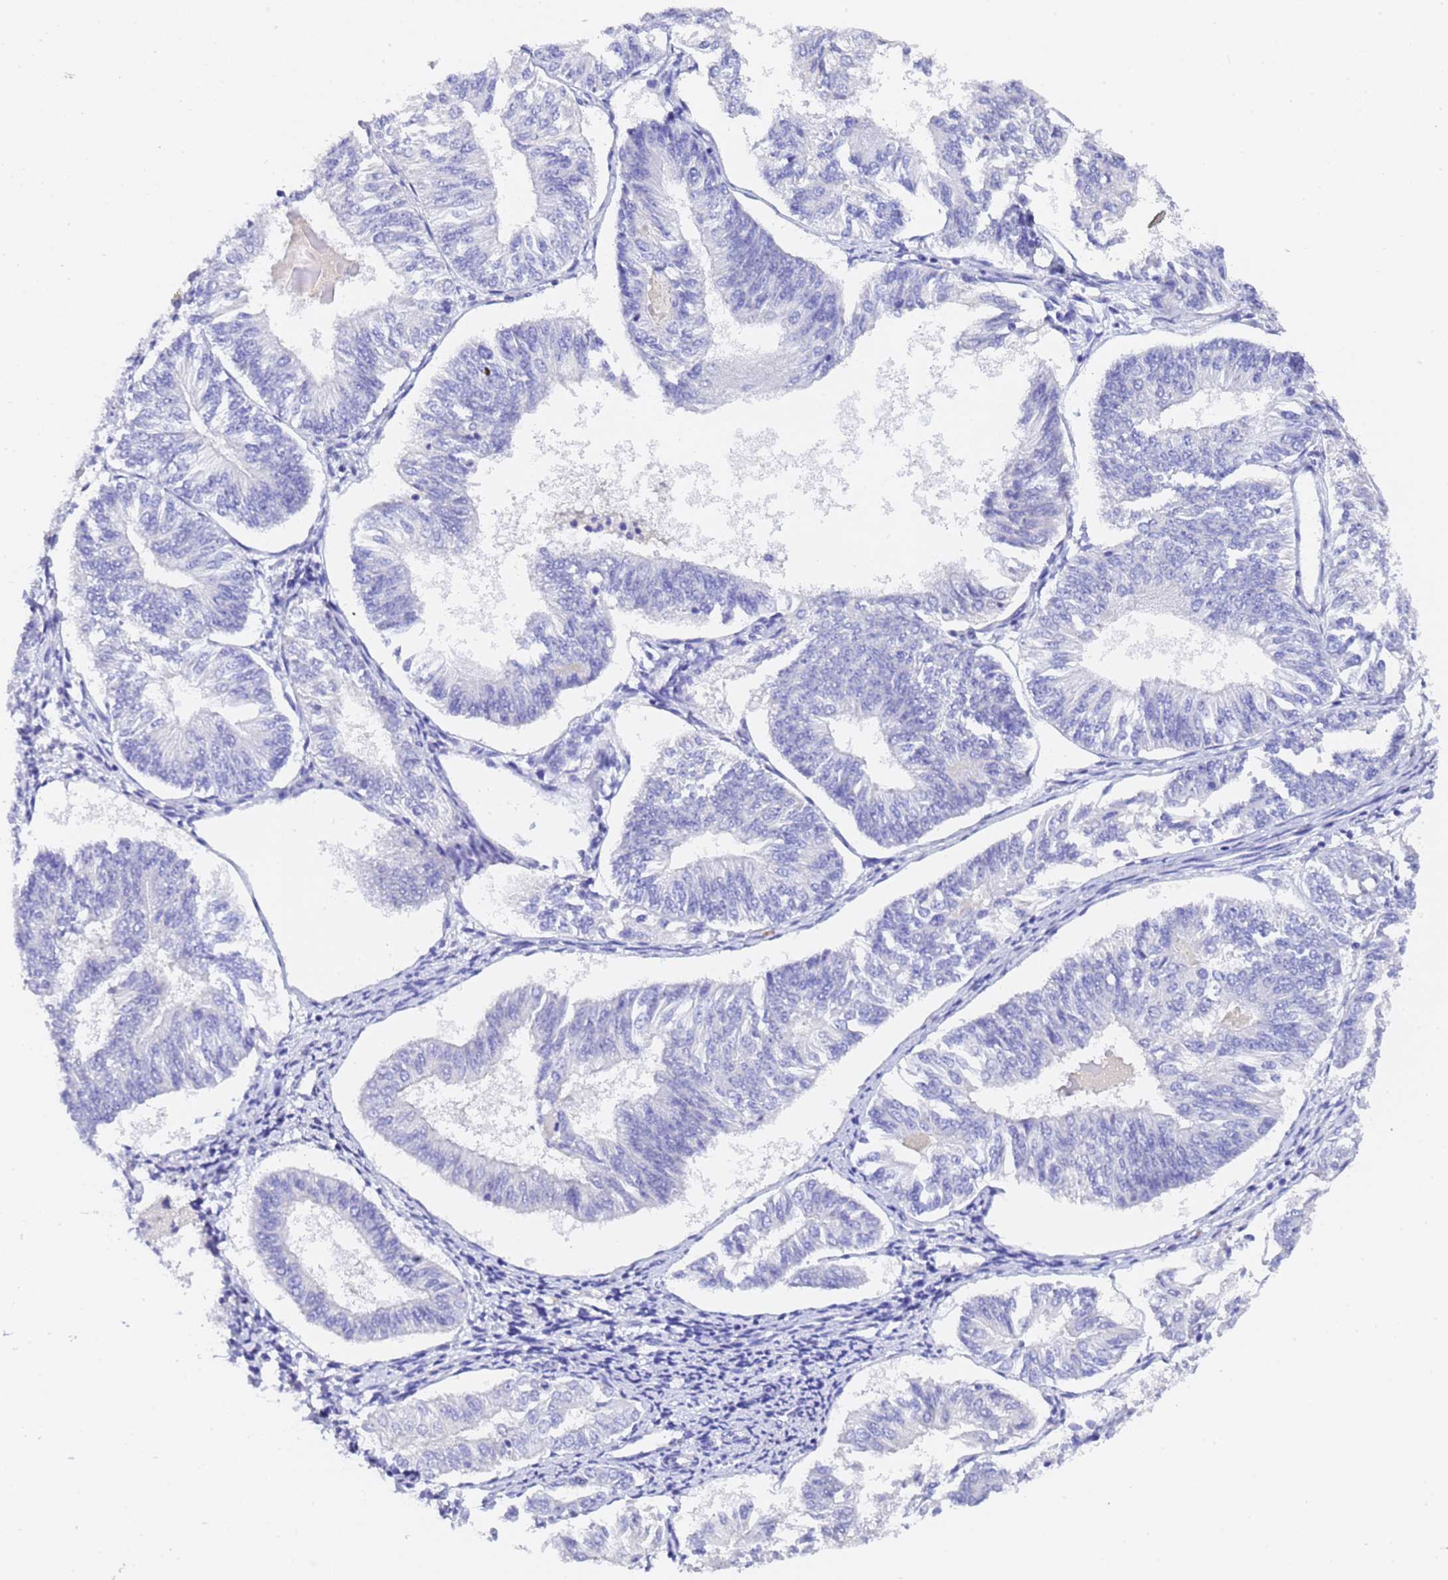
{"staining": {"intensity": "negative", "quantity": "none", "location": "none"}, "tissue": "endometrial cancer", "cell_type": "Tumor cells", "image_type": "cancer", "snomed": [{"axis": "morphology", "description": "Adenocarcinoma, NOS"}, {"axis": "topography", "description": "Endometrium"}], "caption": "There is no significant expression in tumor cells of endometrial cancer. (Stains: DAB IHC with hematoxylin counter stain, Microscopy: brightfield microscopy at high magnification).", "gene": "GABRA1", "patient": {"sex": "female", "age": 58}}